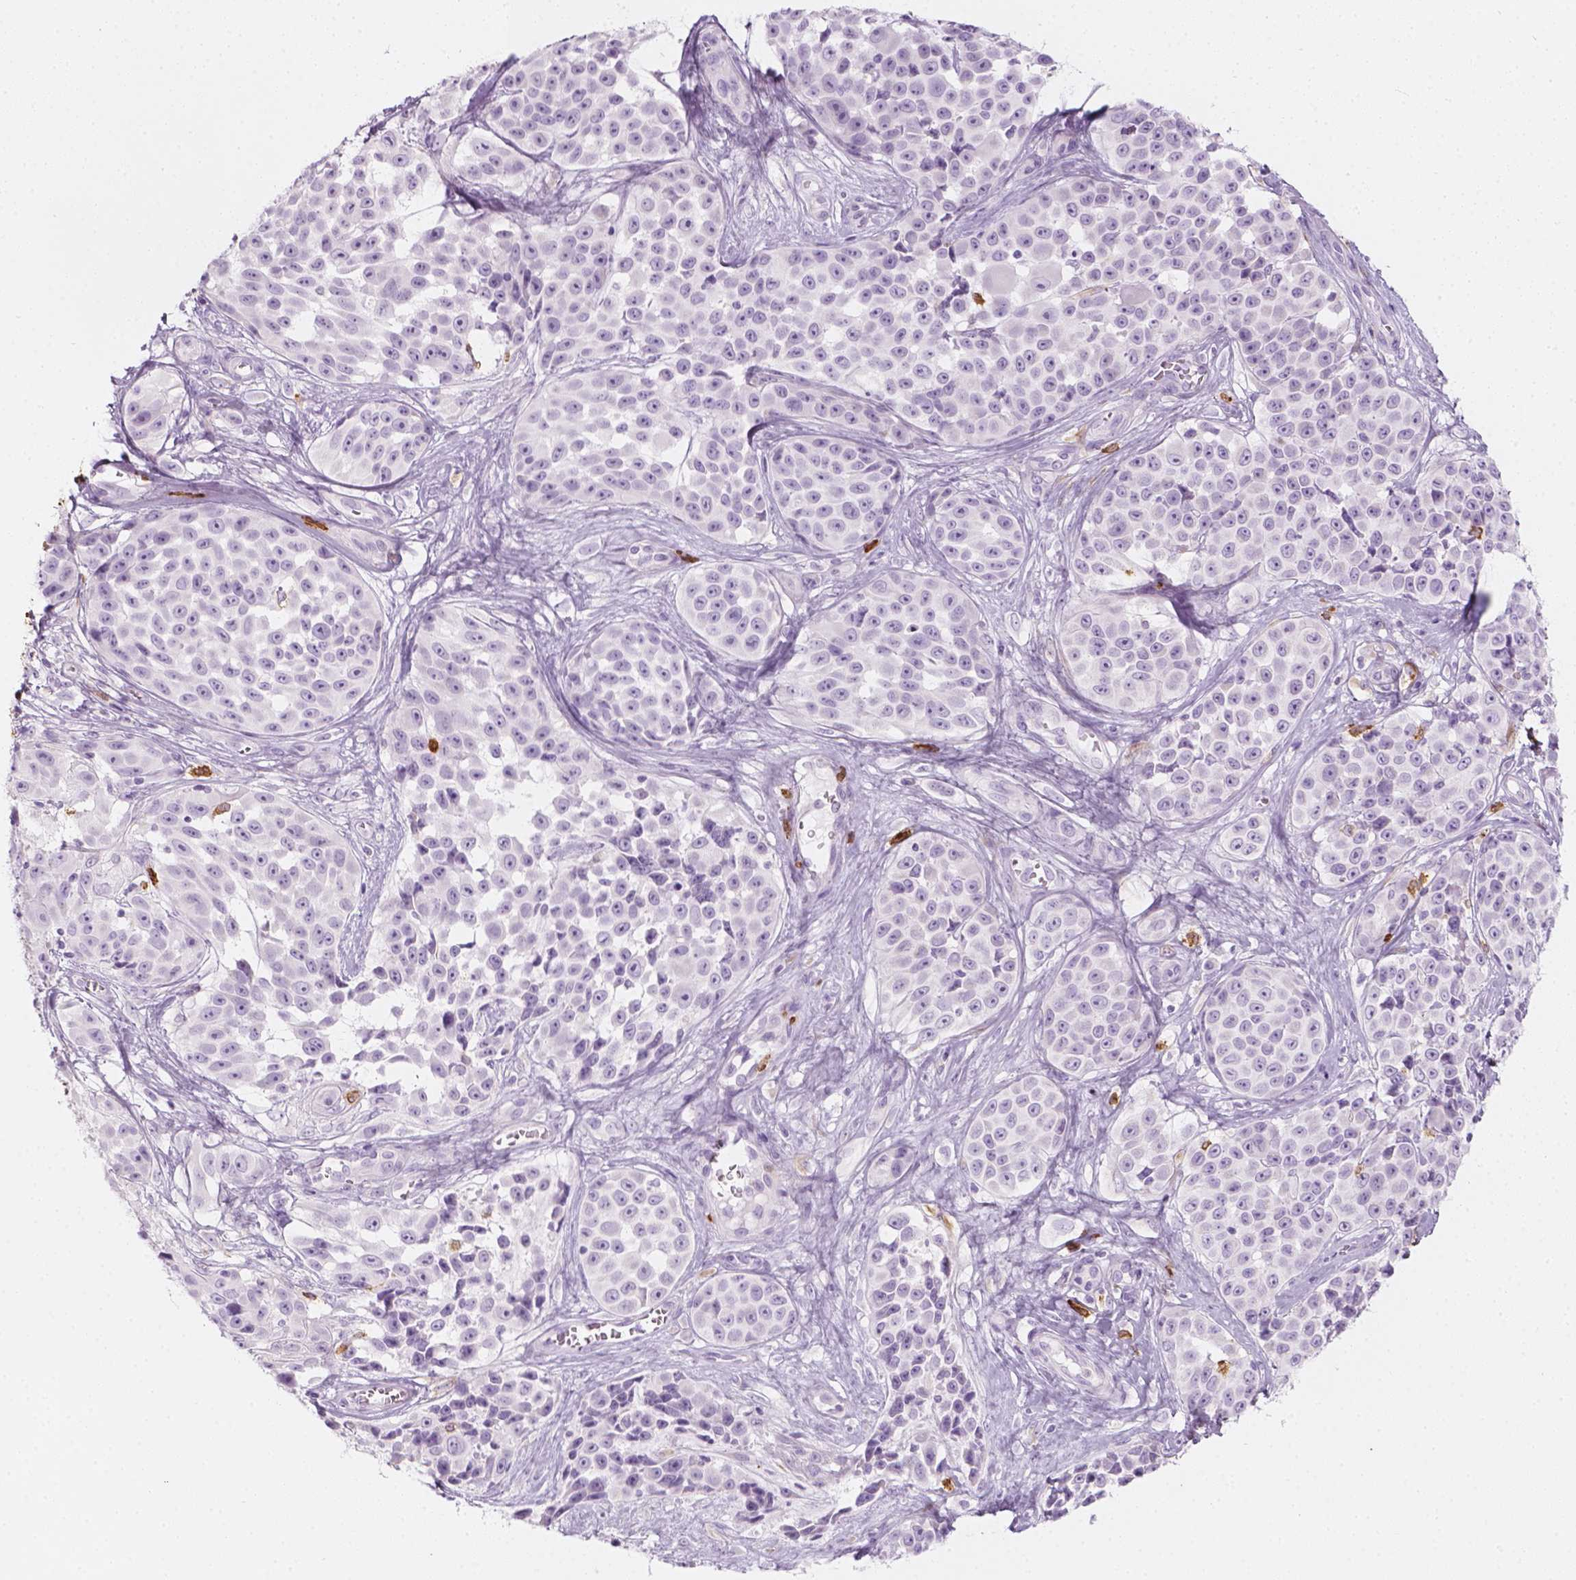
{"staining": {"intensity": "negative", "quantity": "none", "location": "none"}, "tissue": "melanoma", "cell_type": "Tumor cells", "image_type": "cancer", "snomed": [{"axis": "morphology", "description": "Malignant melanoma, NOS"}, {"axis": "topography", "description": "Skin"}], "caption": "Tumor cells are negative for brown protein staining in malignant melanoma.", "gene": "CES1", "patient": {"sex": "female", "age": 88}}